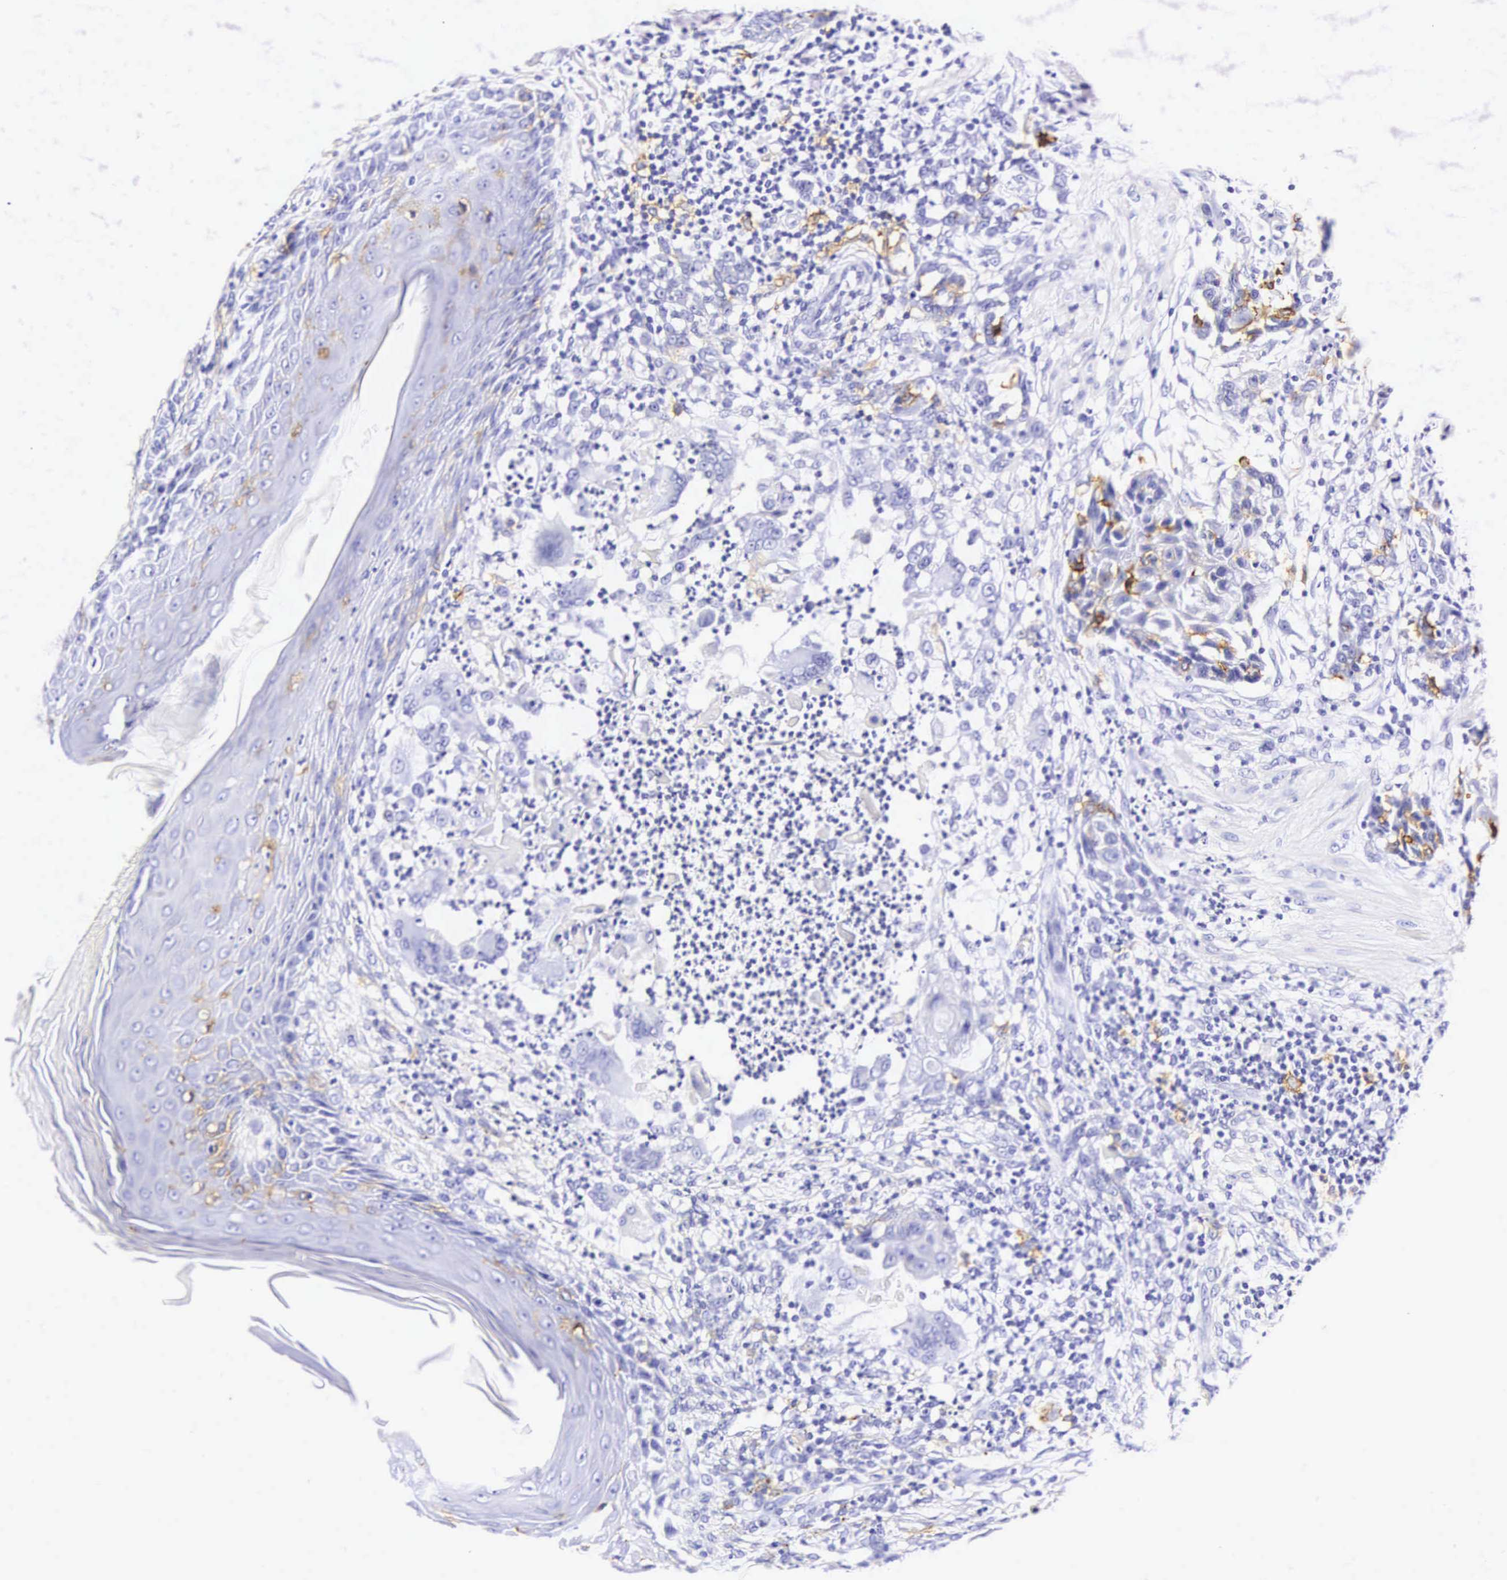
{"staining": {"intensity": "negative", "quantity": "none", "location": "none"}, "tissue": "skin cancer", "cell_type": "Tumor cells", "image_type": "cancer", "snomed": [{"axis": "morphology", "description": "Squamous cell carcinoma, NOS"}, {"axis": "topography", "description": "Skin"}], "caption": "A high-resolution micrograph shows immunohistochemistry staining of skin cancer, which demonstrates no significant expression in tumor cells.", "gene": "CD1A", "patient": {"sex": "male", "age": 77}}